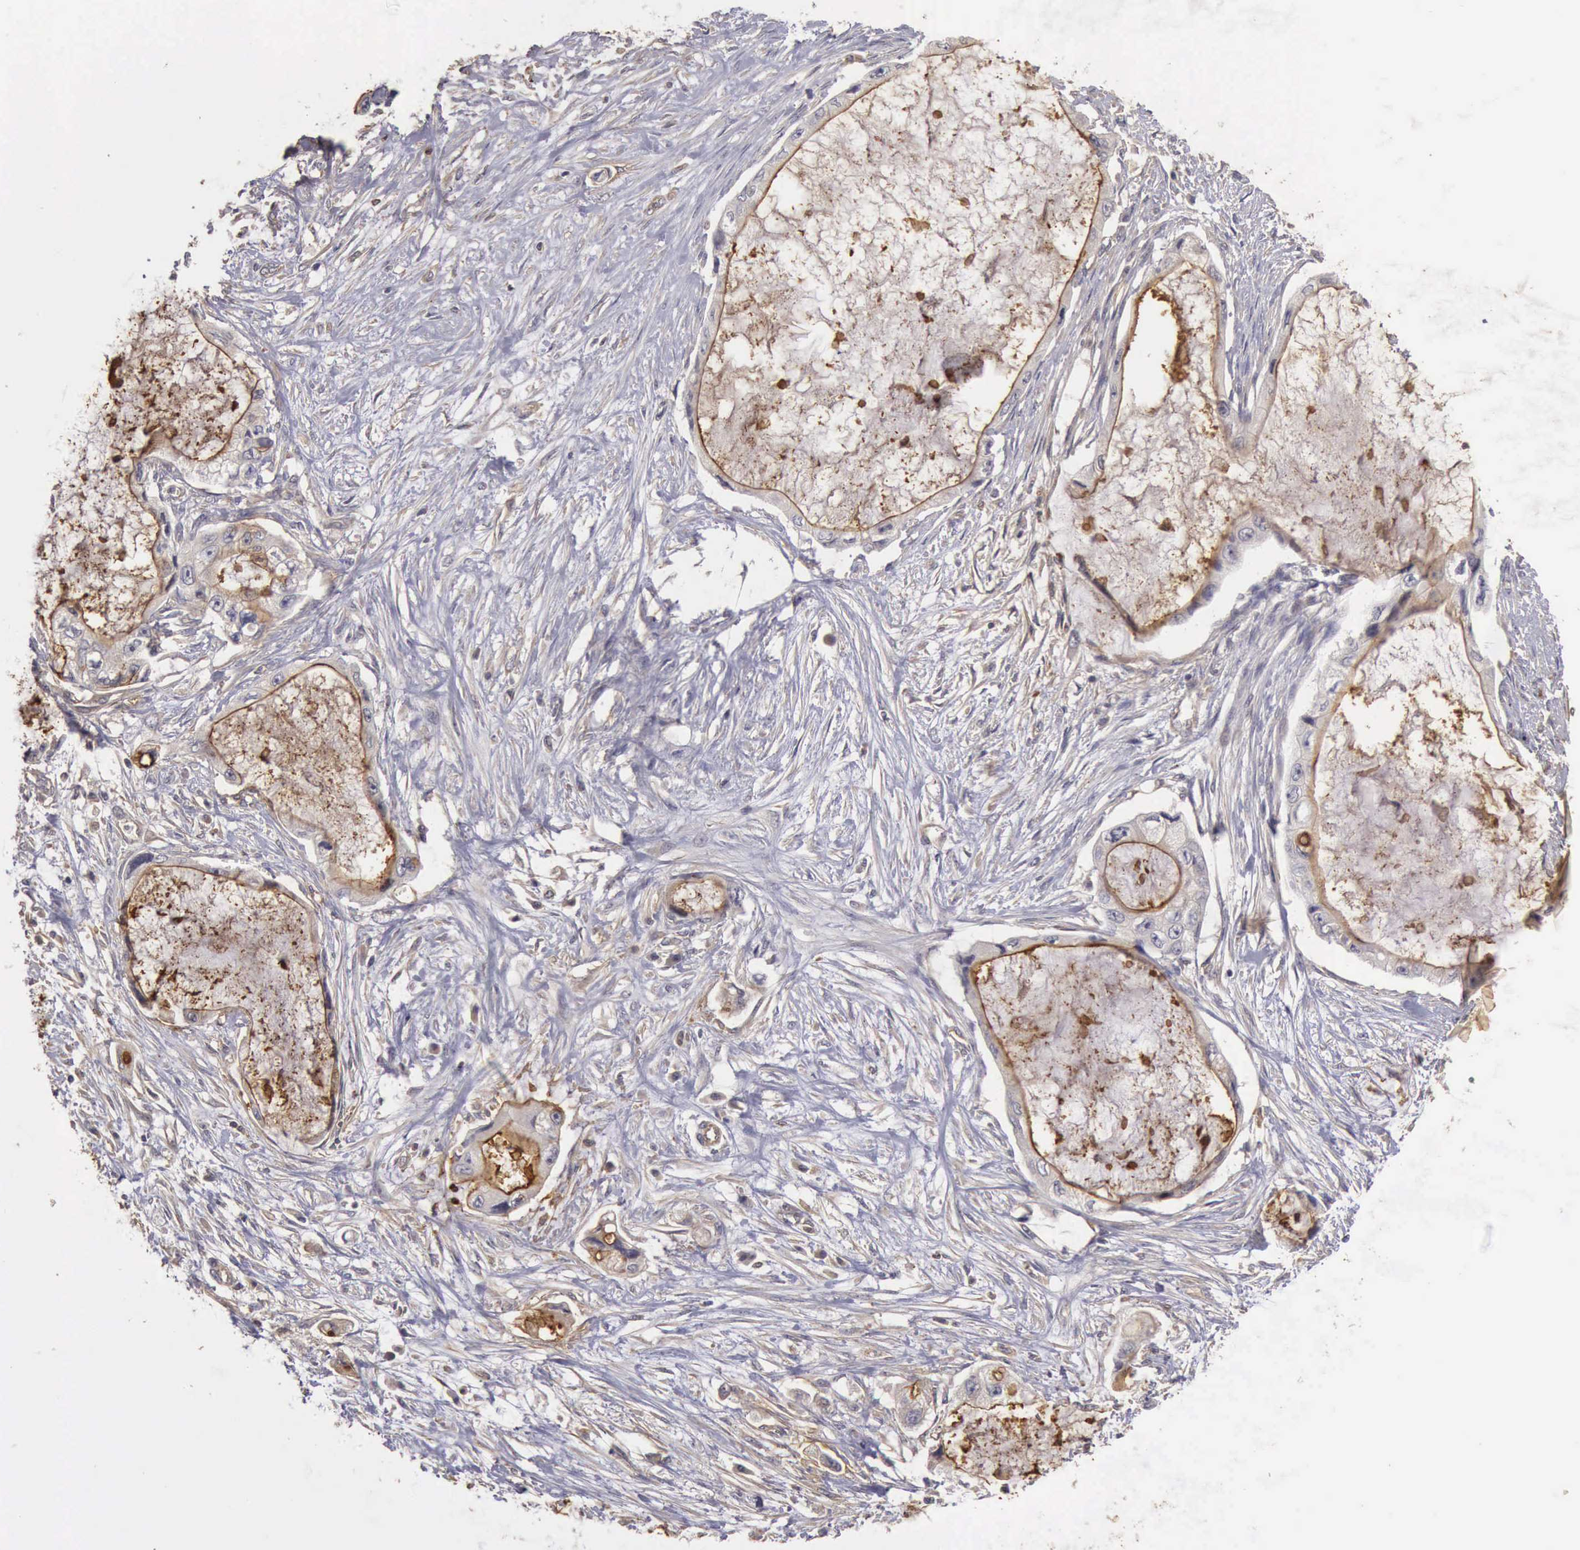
{"staining": {"intensity": "negative", "quantity": "none", "location": "none"}, "tissue": "pancreatic cancer", "cell_type": "Tumor cells", "image_type": "cancer", "snomed": [{"axis": "morphology", "description": "Adenocarcinoma, NOS"}, {"axis": "topography", "description": "Pancreas"}, {"axis": "topography", "description": "Stomach, upper"}], "caption": "Immunohistochemistry (IHC) of pancreatic adenocarcinoma reveals no expression in tumor cells.", "gene": "BMX", "patient": {"sex": "male", "age": 77}}